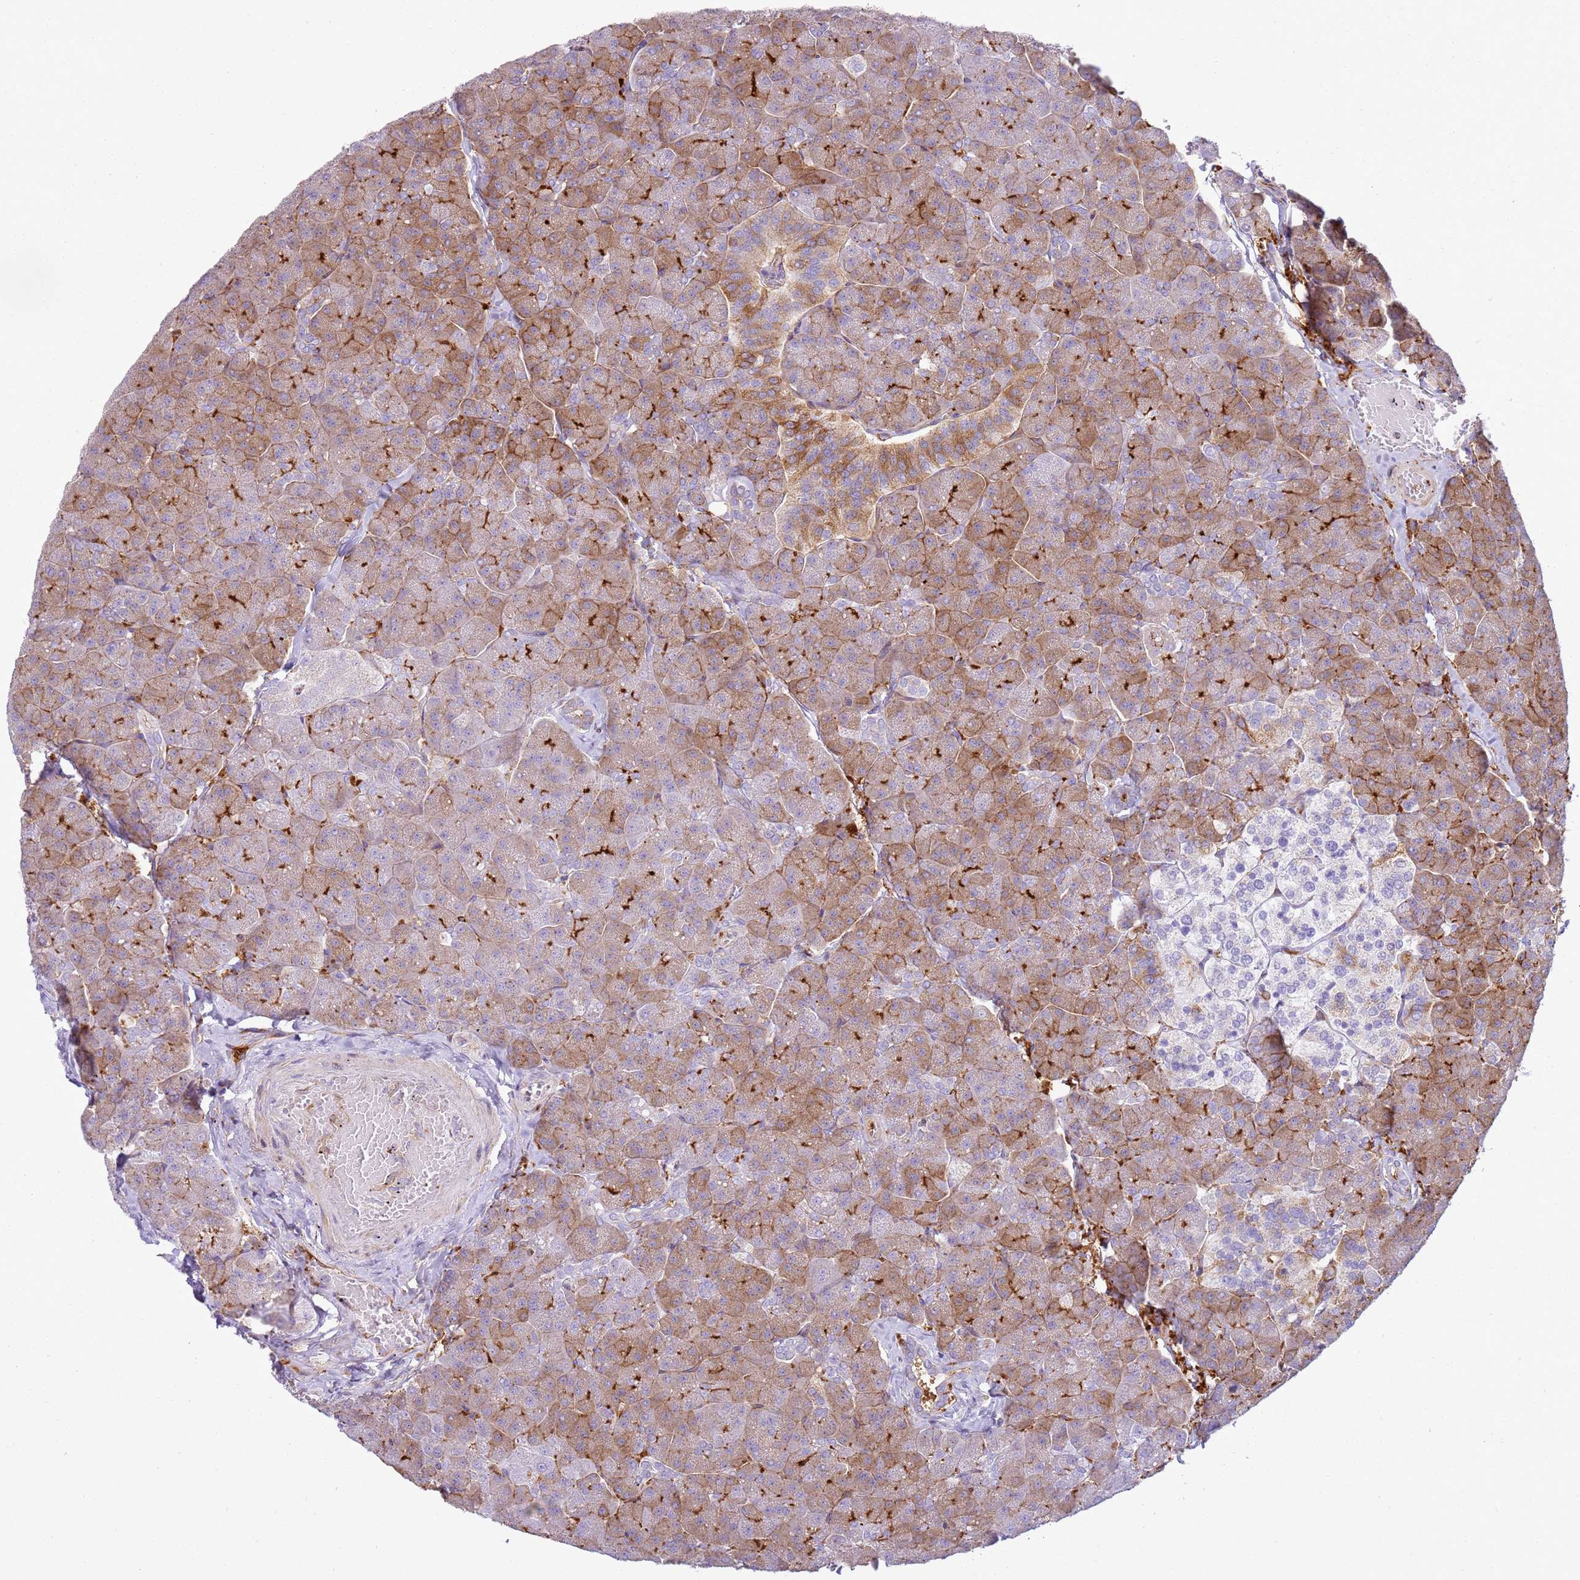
{"staining": {"intensity": "strong", "quantity": "25%-75%", "location": "cytoplasmic/membranous"}, "tissue": "pancreas", "cell_type": "Exocrine glandular cells", "image_type": "normal", "snomed": [{"axis": "morphology", "description": "Normal tissue, NOS"}, {"axis": "topography", "description": "Pancreas"}, {"axis": "topography", "description": "Peripheral nerve tissue"}], "caption": "This is a photomicrograph of immunohistochemistry staining of normal pancreas, which shows strong expression in the cytoplasmic/membranous of exocrine glandular cells.", "gene": "SNX21", "patient": {"sex": "male", "age": 54}}